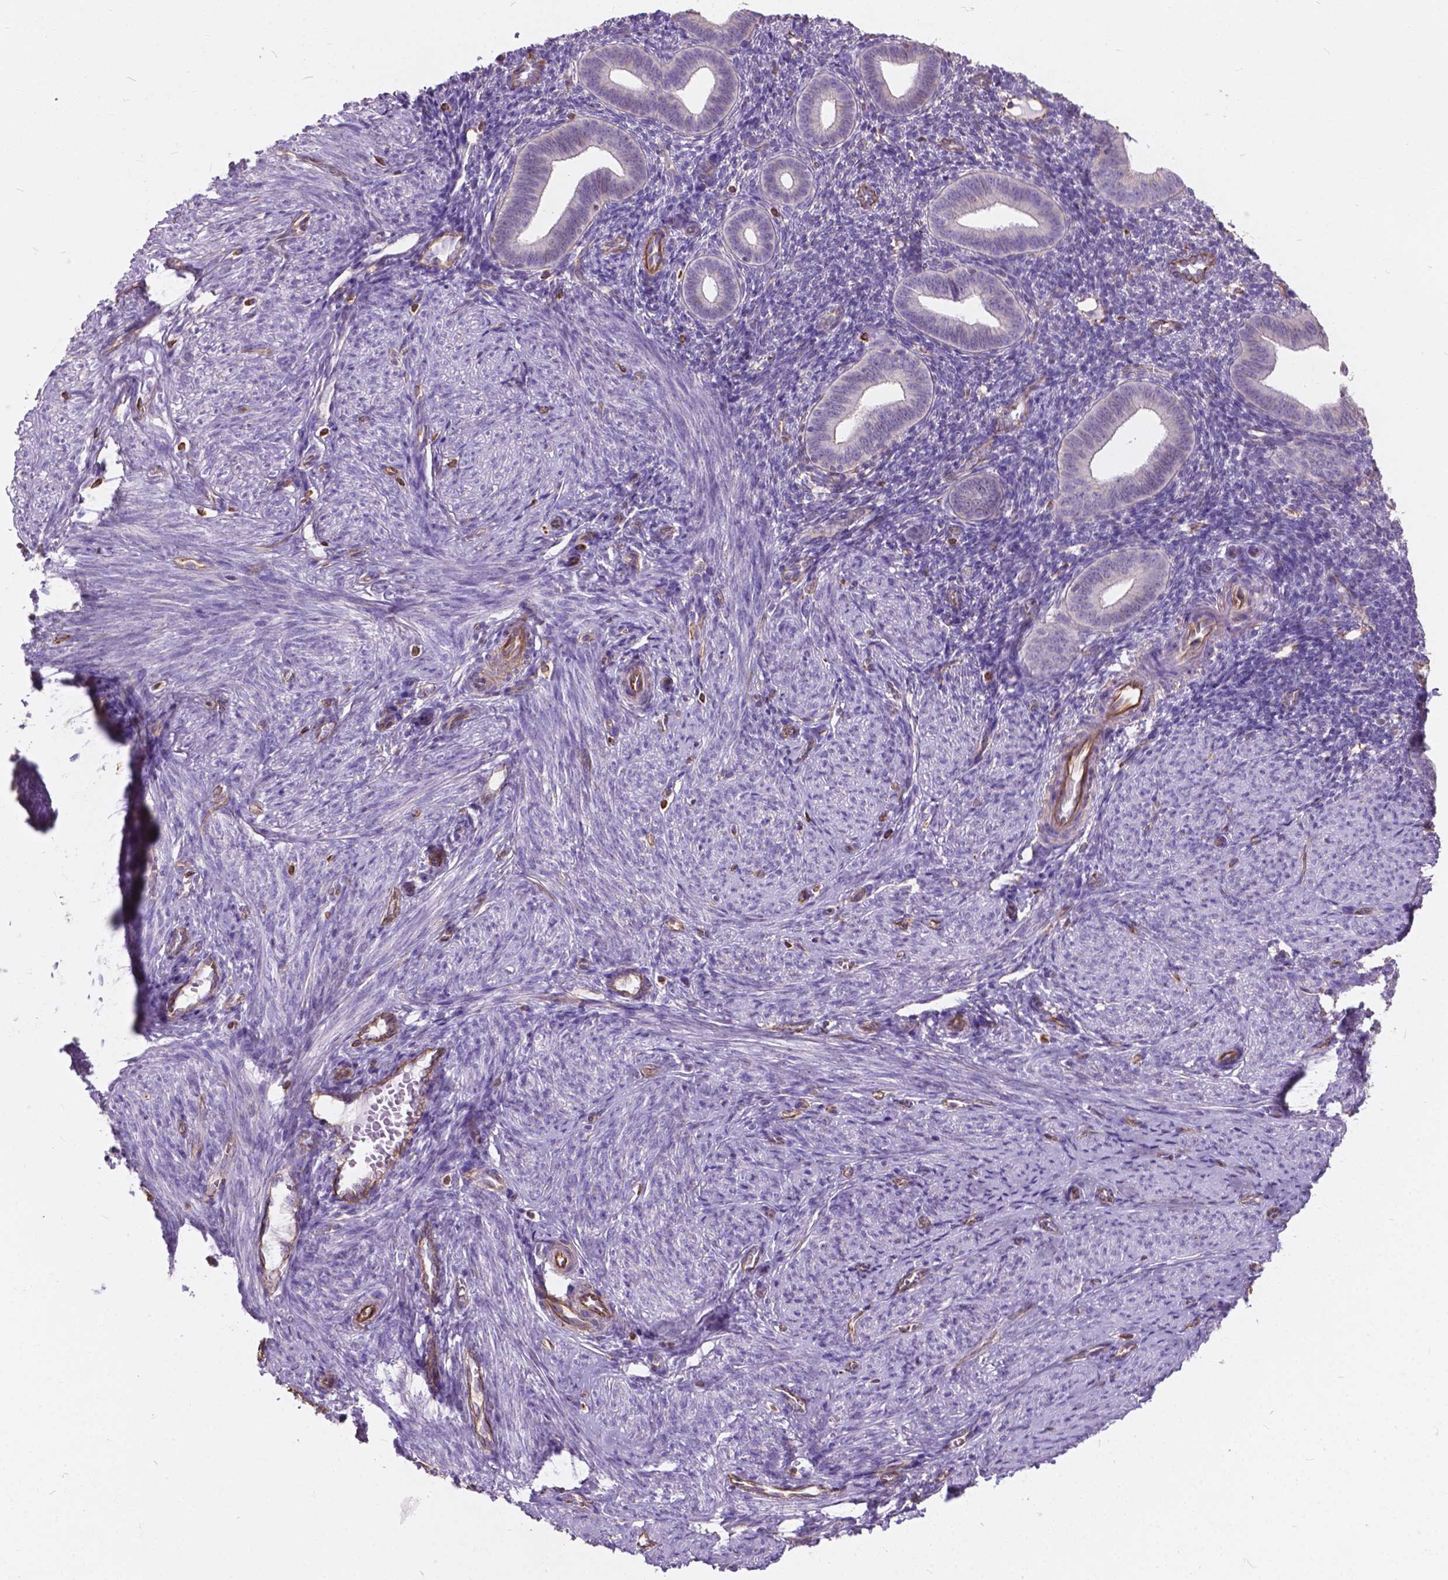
{"staining": {"intensity": "negative", "quantity": "none", "location": "none"}, "tissue": "endometrium", "cell_type": "Cells in endometrial stroma", "image_type": "normal", "snomed": [{"axis": "morphology", "description": "Normal tissue, NOS"}, {"axis": "topography", "description": "Endometrium"}], "caption": "Human endometrium stained for a protein using IHC exhibits no expression in cells in endometrial stroma.", "gene": "AMOT", "patient": {"sex": "female", "age": 40}}